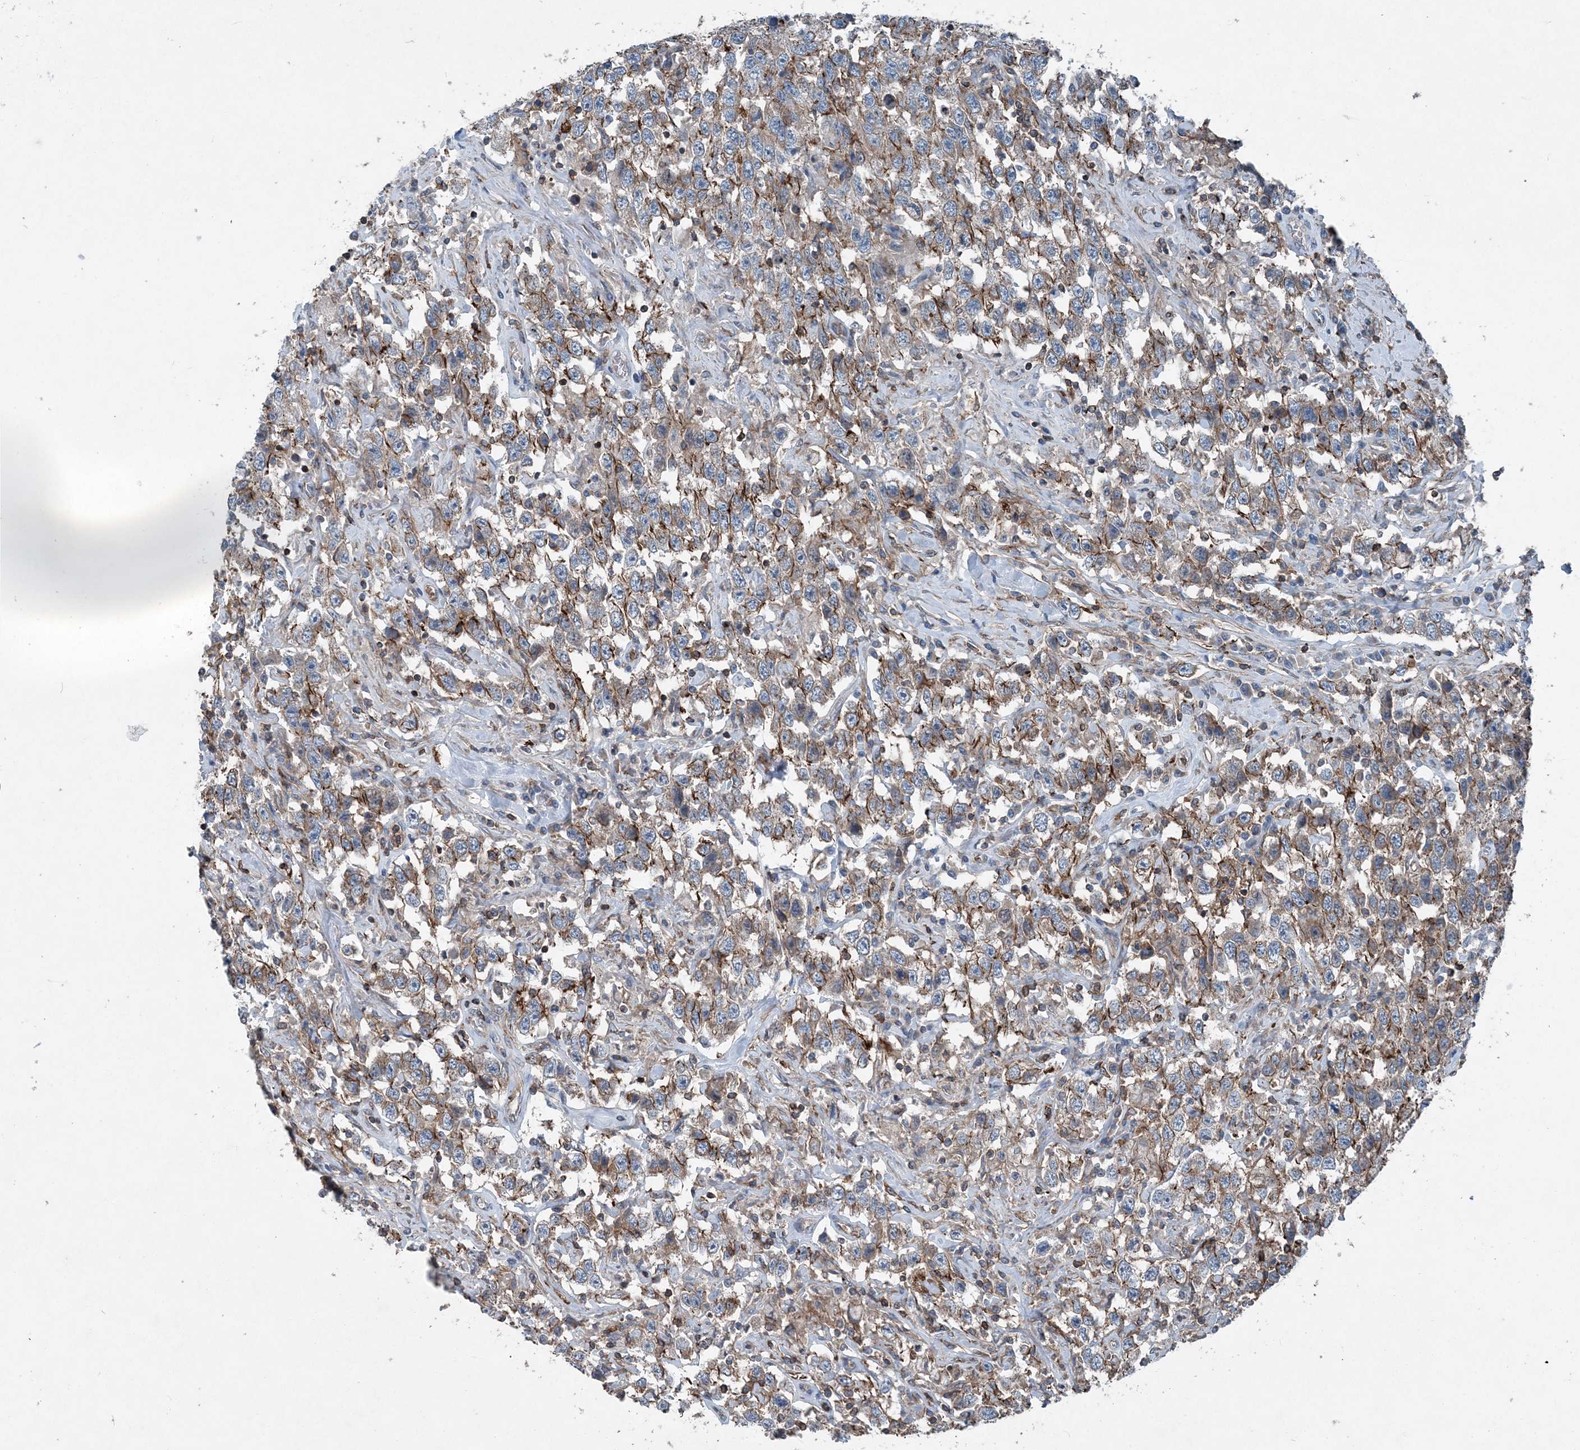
{"staining": {"intensity": "moderate", "quantity": "25%-75%", "location": "cytoplasmic/membranous"}, "tissue": "testis cancer", "cell_type": "Tumor cells", "image_type": "cancer", "snomed": [{"axis": "morphology", "description": "Seminoma, NOS"}, {"axis": "topography", "description": "Testis"}], "caption": "Immunohistochemistry histopathology image of human testis cancer (seminoma) stained for a protein (brown), which exhibits medium levels of moderate cytoplasmic/membranous positivity in about 25%-75% of tumor cells.", "gene": "DGUOK", "patient": {"sex": "male", "age": 41}}